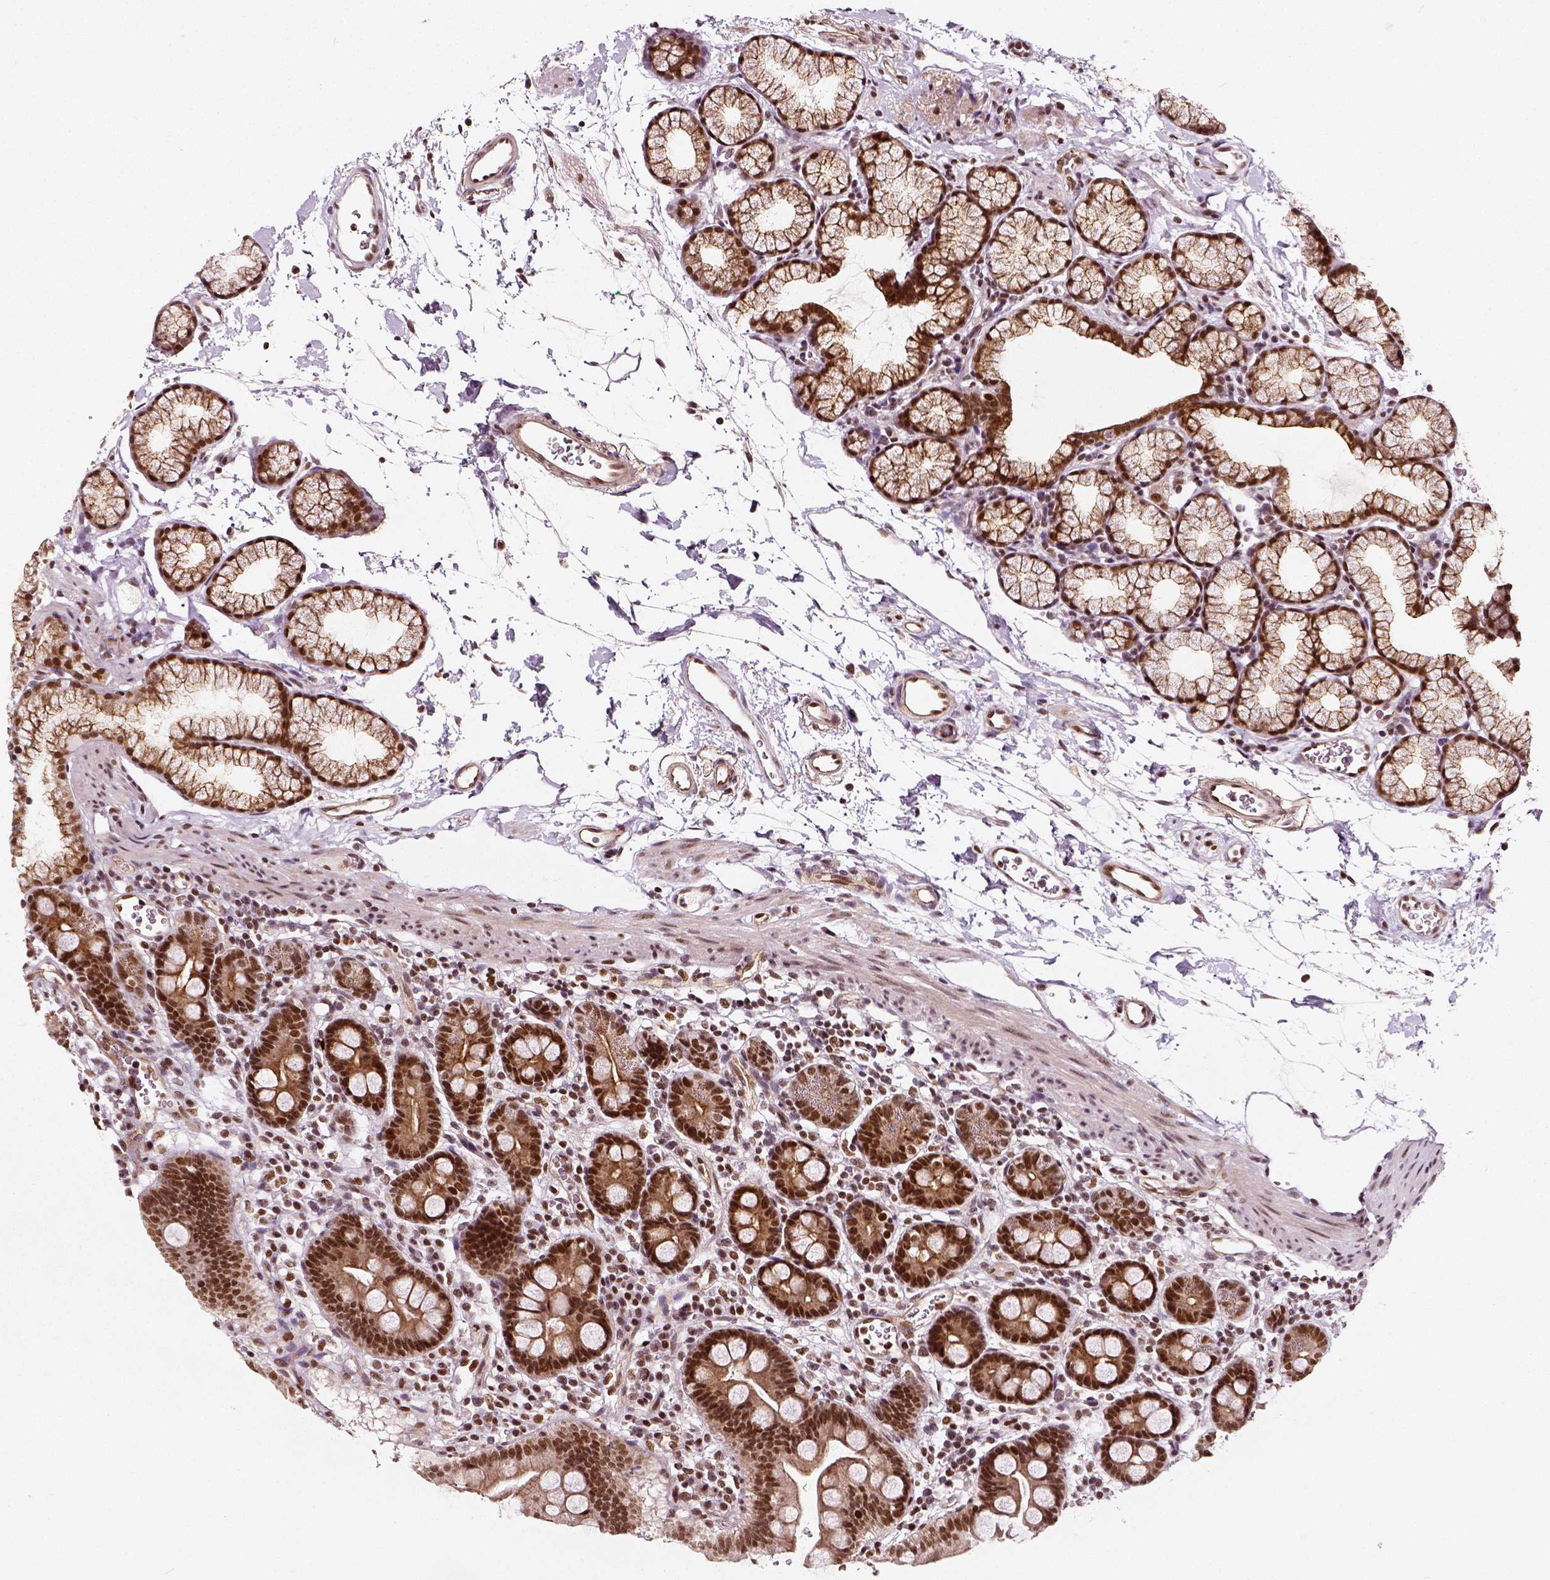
{"staining": {"intensity": "moderate", "quantity": ">75%", "location": "nuclear"}, "tissue": "duodenum", "cell_type": "Glandular cells", "image_type": "normal", "snomed": [{"axis": "morphology", "description": "Normal tissue, NOS"}, {"axis": "topography", "description": "Duodenum"}], "caption": "Protein expression by IHC reveals moderate nuclear positivity in approximately >75% of glandular cells in benign duodenum. (Brightfield microscopy of DAB IHC at high magnification).", "gene": "NACC1", "patient": {"sex": "male", "age": 59}}